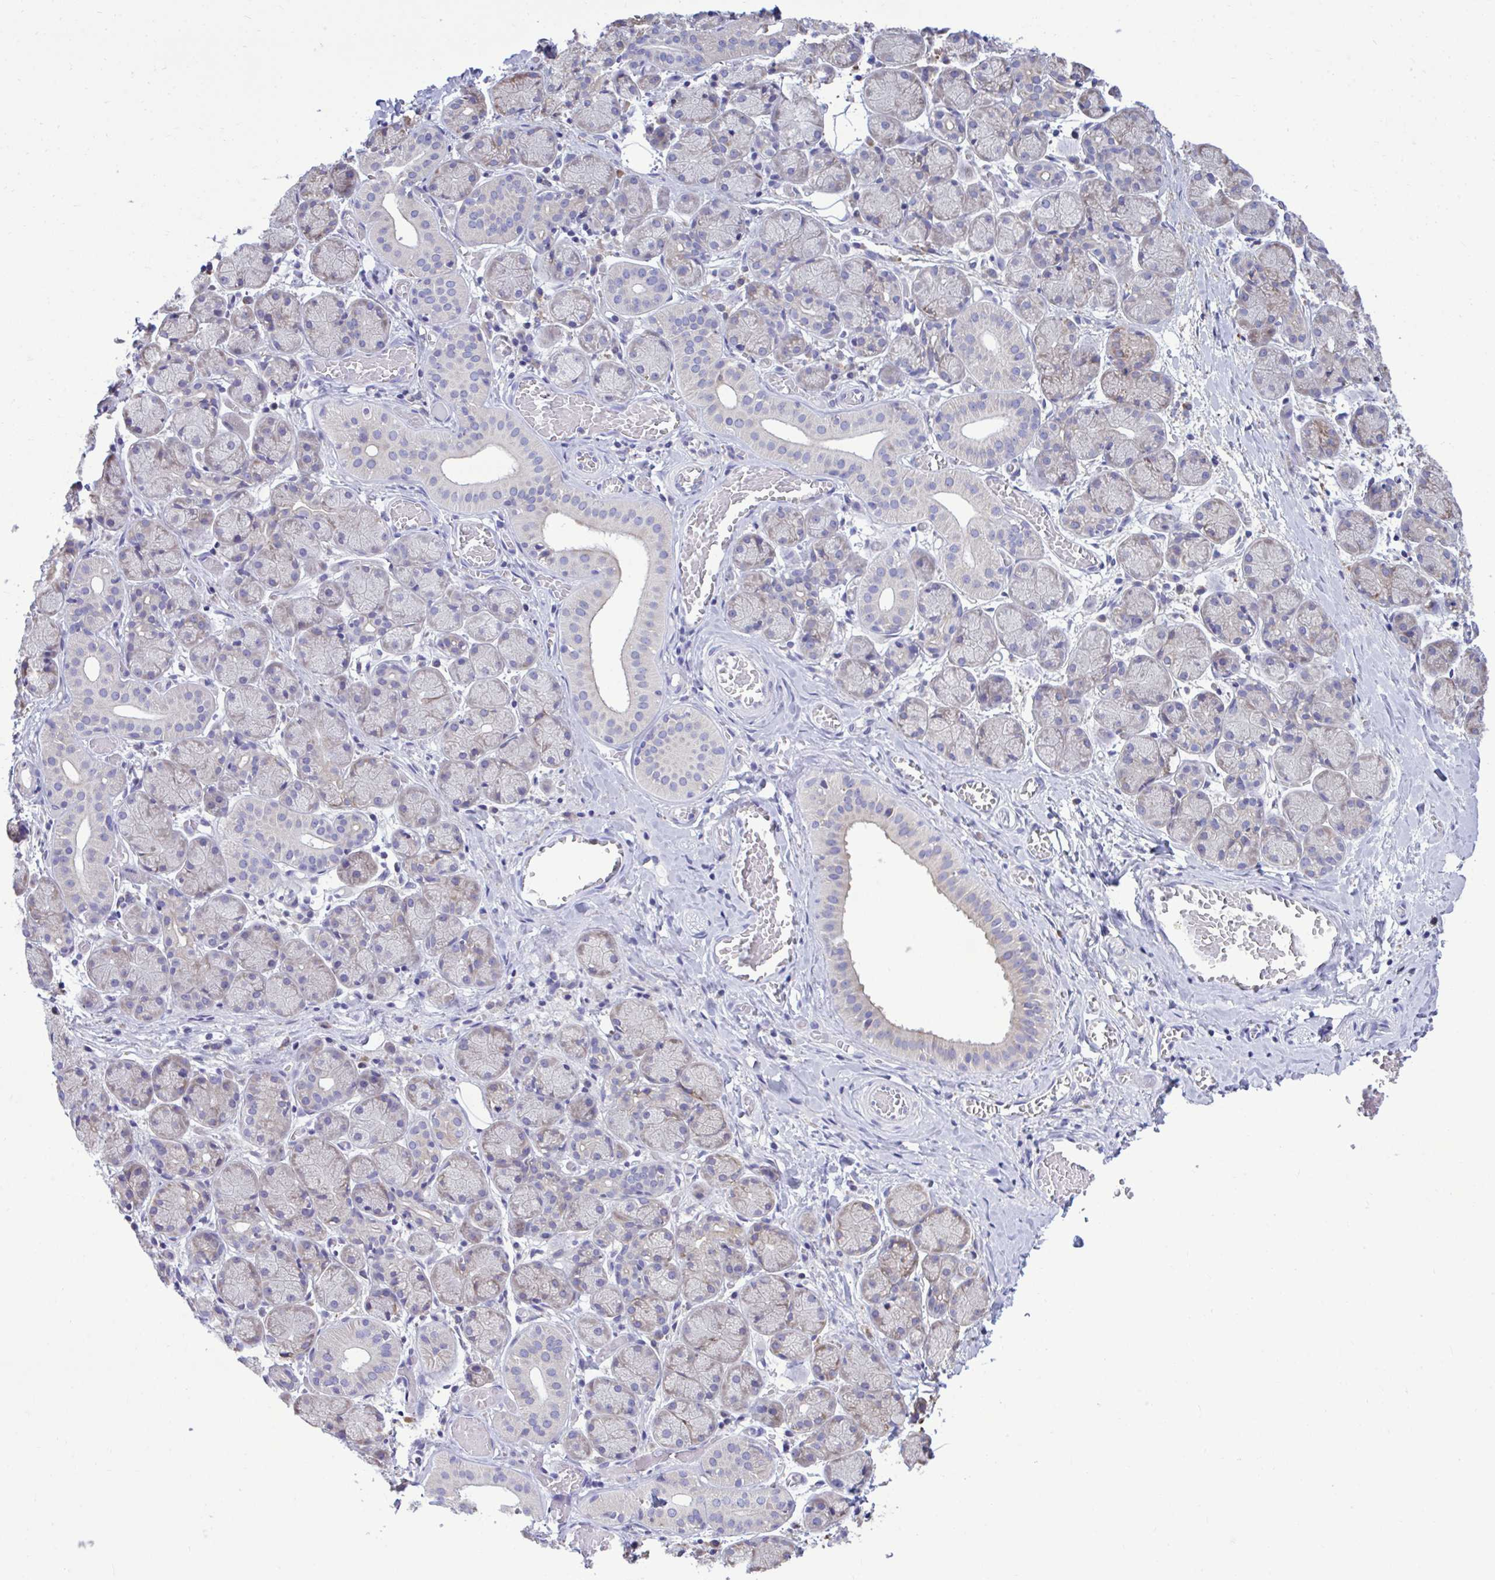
{"staining": {"intensity": "weak", "quantity": "<25%", "location": "cytoplasmic/membranous"}, "tissue": "salivary gland", "cell_type": "Glandular cells", "image_type": "normal", "snomed": [{"axis": "morphology", "description": "Normal tissue, NOS"}, {"axis": "topography", "description": "Salivary gland"}], "caption": "DAB immunohistochemical staining of unremarkable human salivary gland demonstrates no significant positivity in glandular cells. (DAB immunohistochemistry (IHC) with hematoxylin counter stain).", "gene": "PIGK", "patient": {"sex": "female", "age": 24}}